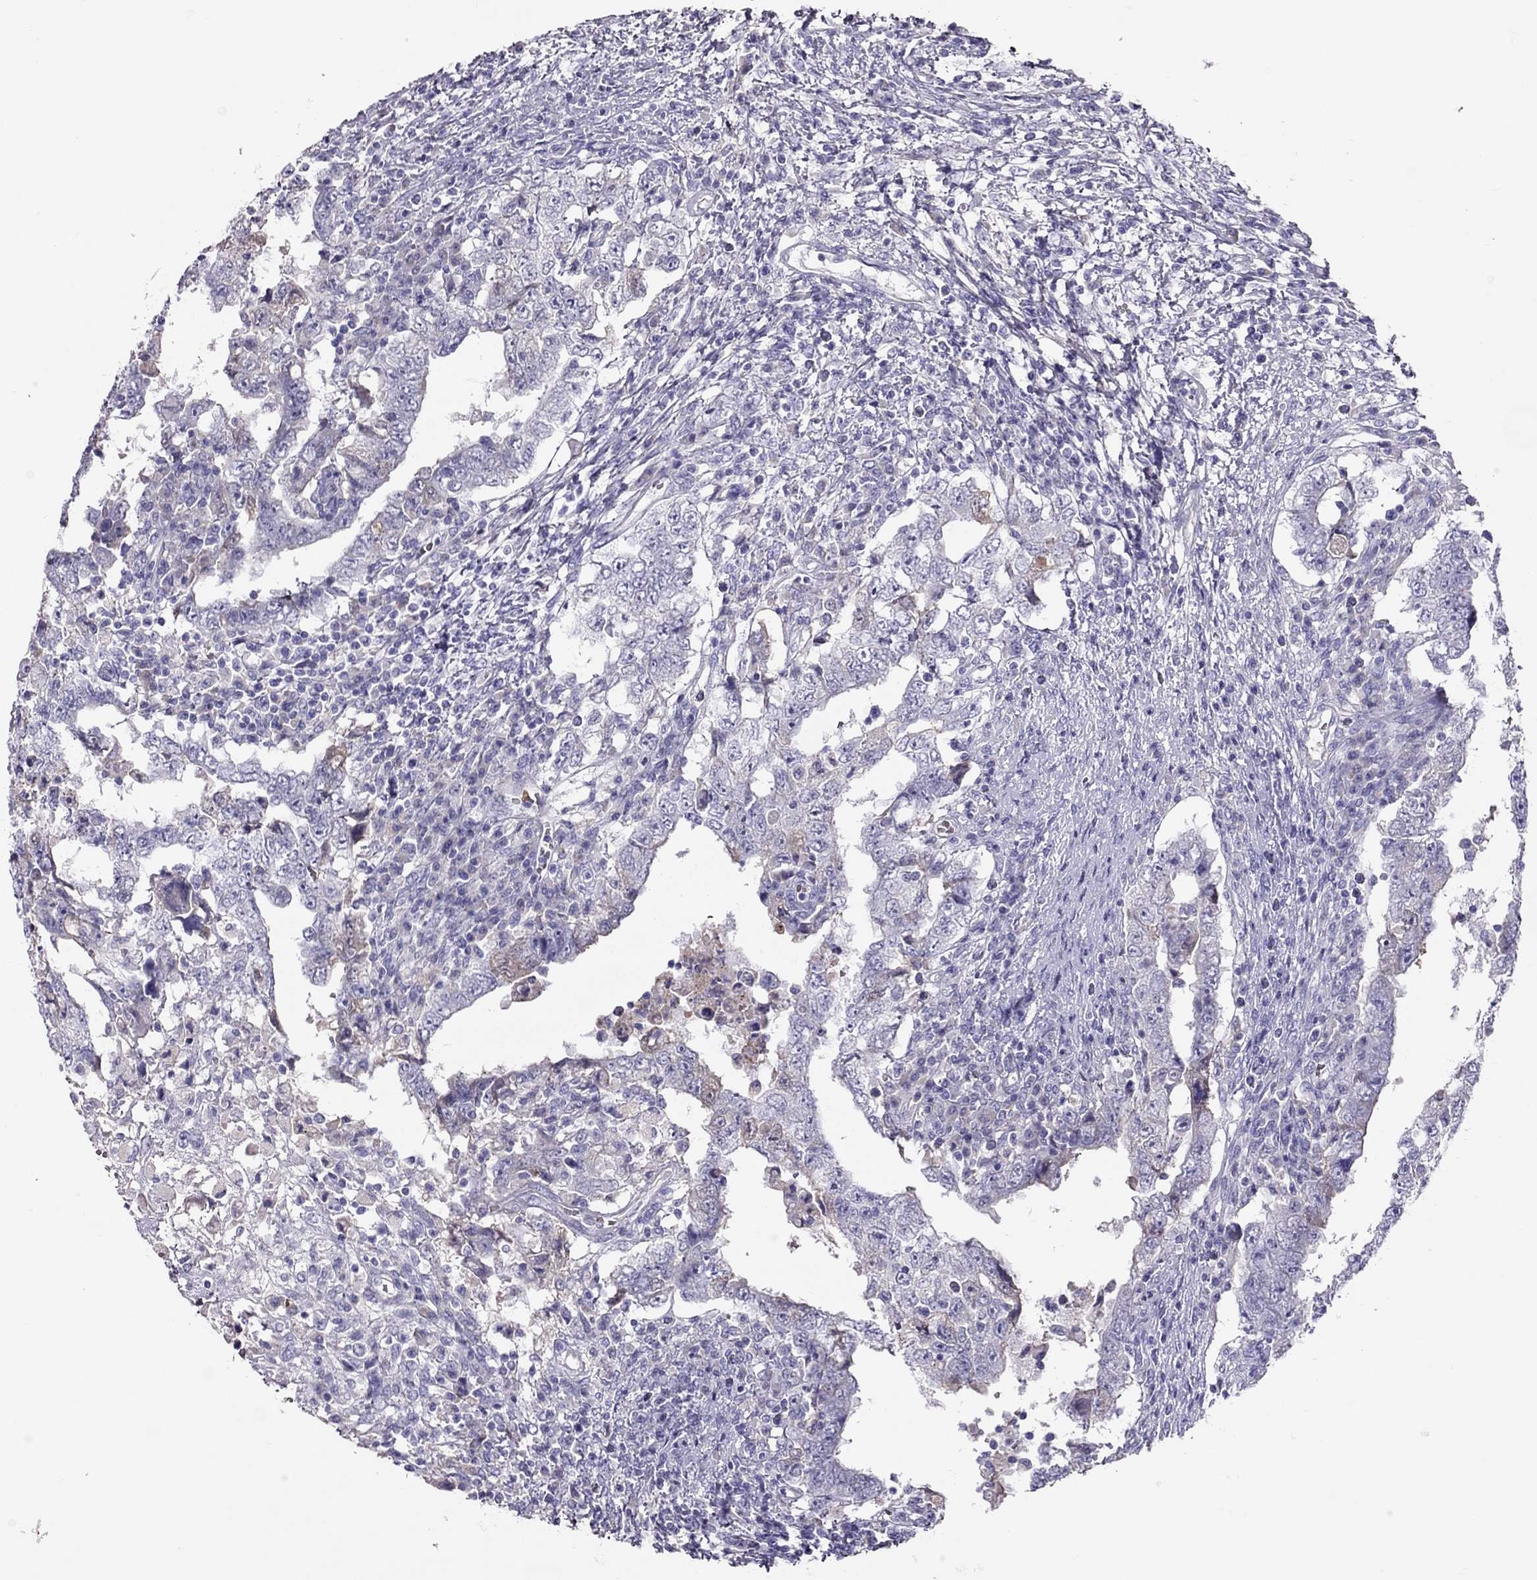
{"staining": {"intensity": "negative", "quantity": "none", "location": "none"}, "tissue": "testis cancer", "cell_type": "Tumor cells", "image_type": "cancer", "snomed": [{"axis": "morphology", "description": "Carcinoma, Embryonal, NOS"}, {"axis": "topography", "description": "Testis"}], "caption": "IHC histopathology image of neoplastic tissue: human testis embryonal carcinoma stained with DAB (3,3'-diaminobenzidine) displays no significant protein staining in tumor cells. The staining is performed using DAB brown chromogen with nuclei counter-stained in using hematoxylin.", "gene": "RHD", "patient": {"sex": "male", "age": 26}}